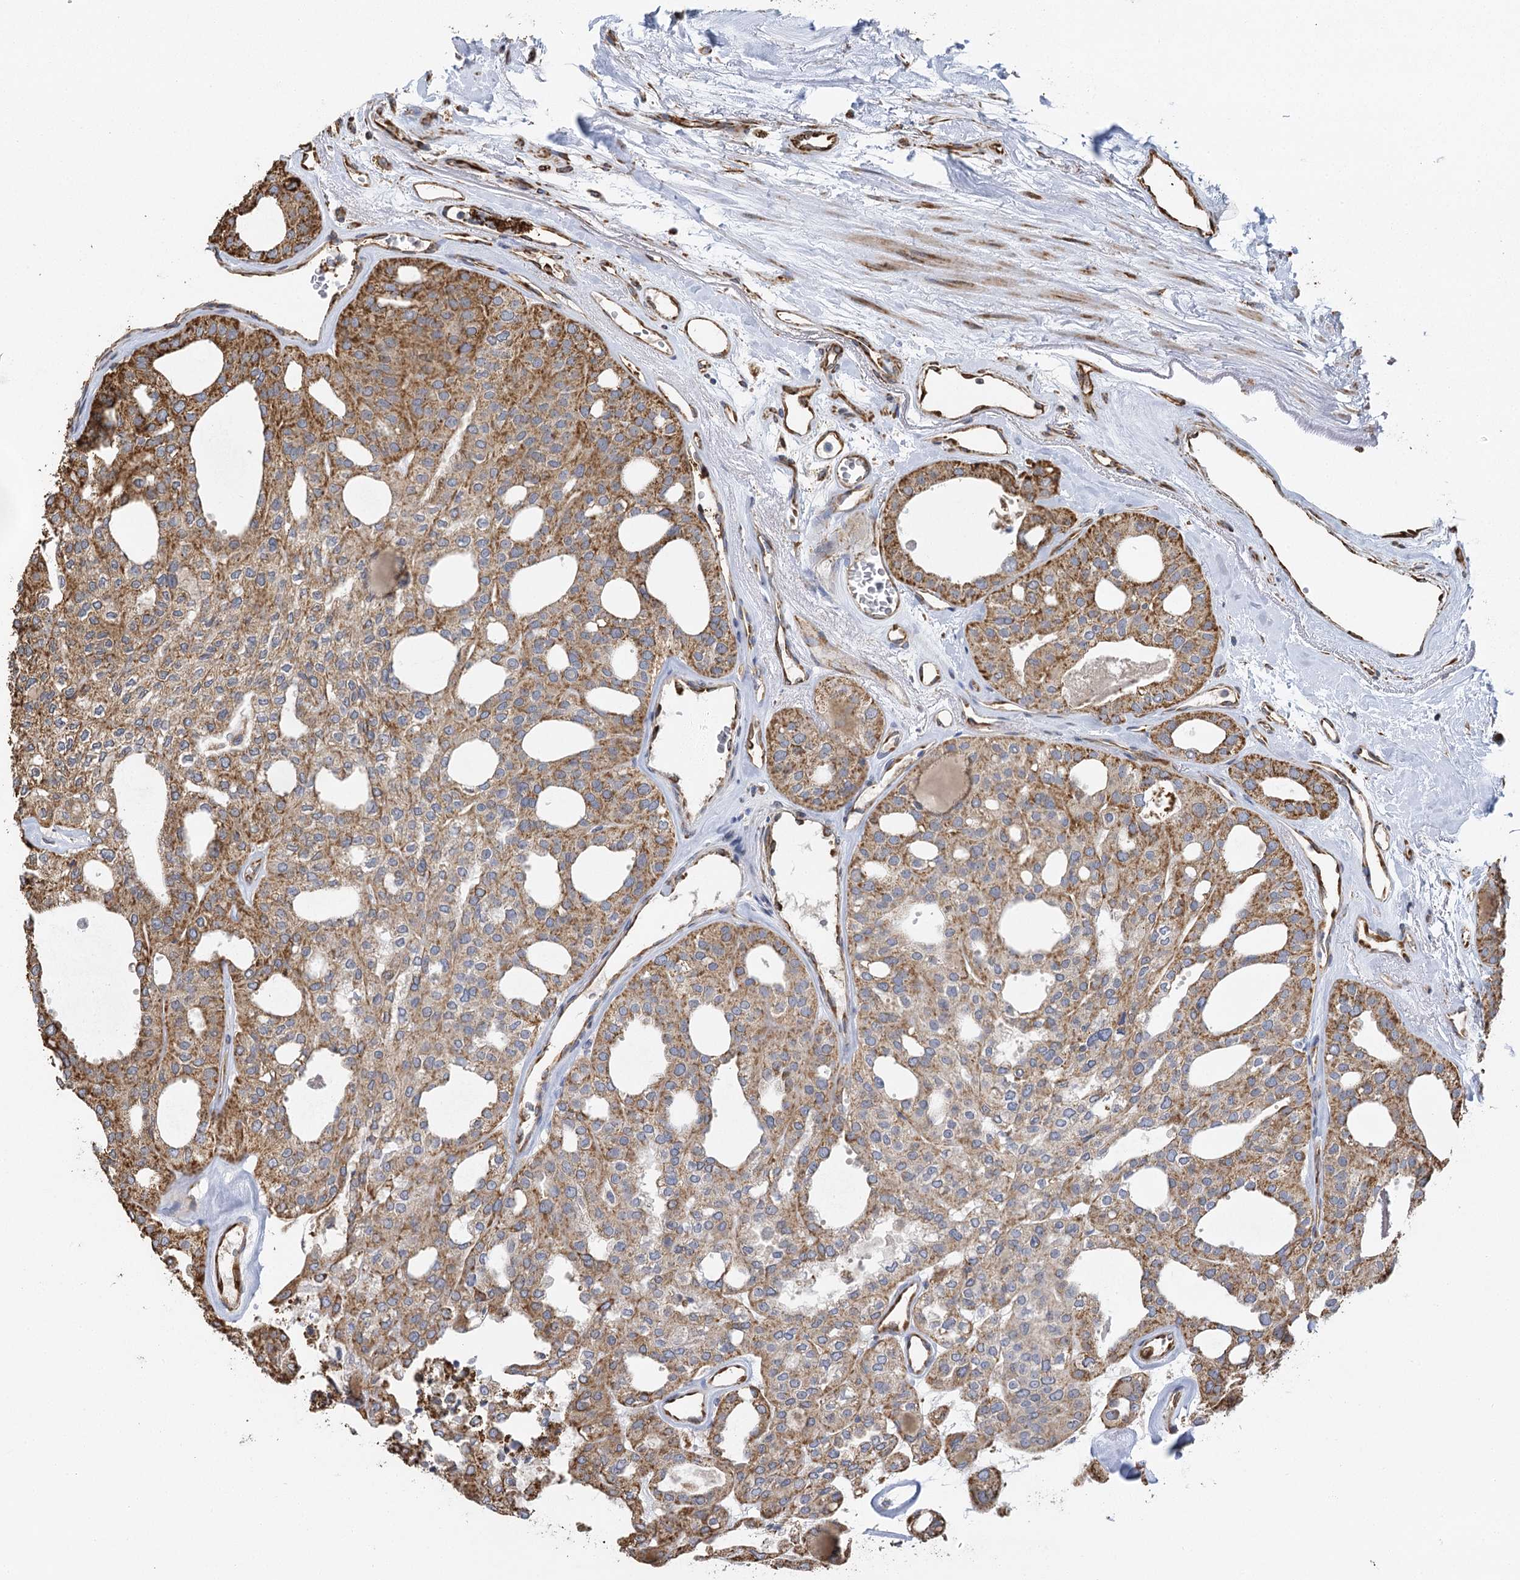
{"staining": {"intensity": "moderate", "quantity": ">75%", "location": "cytoplasmic/membranous"}, "tissue": "thyroid cancer", "cell_type": "Tumor cells", "image_type": "cancer", "snomed": [{"axis": "morphology", "description": "Follicular adenoma carcinoma, NOS"}, {"axis": "topography", "description": "Thyroid gland"}], "caption": "Protein positivity by immunohistochemistry displays moderate cytoplasmic/membranous positivity in about >75% of tumor cells in thyroid cancer (follicular adenoma carcinoma). The staining was performed using DAB, with brown indicating positive protein expression. Nuclei are stained blue with hematoxylin.", "gene": "IL11RA", "patient": {"sex": "male", "age": 75}}